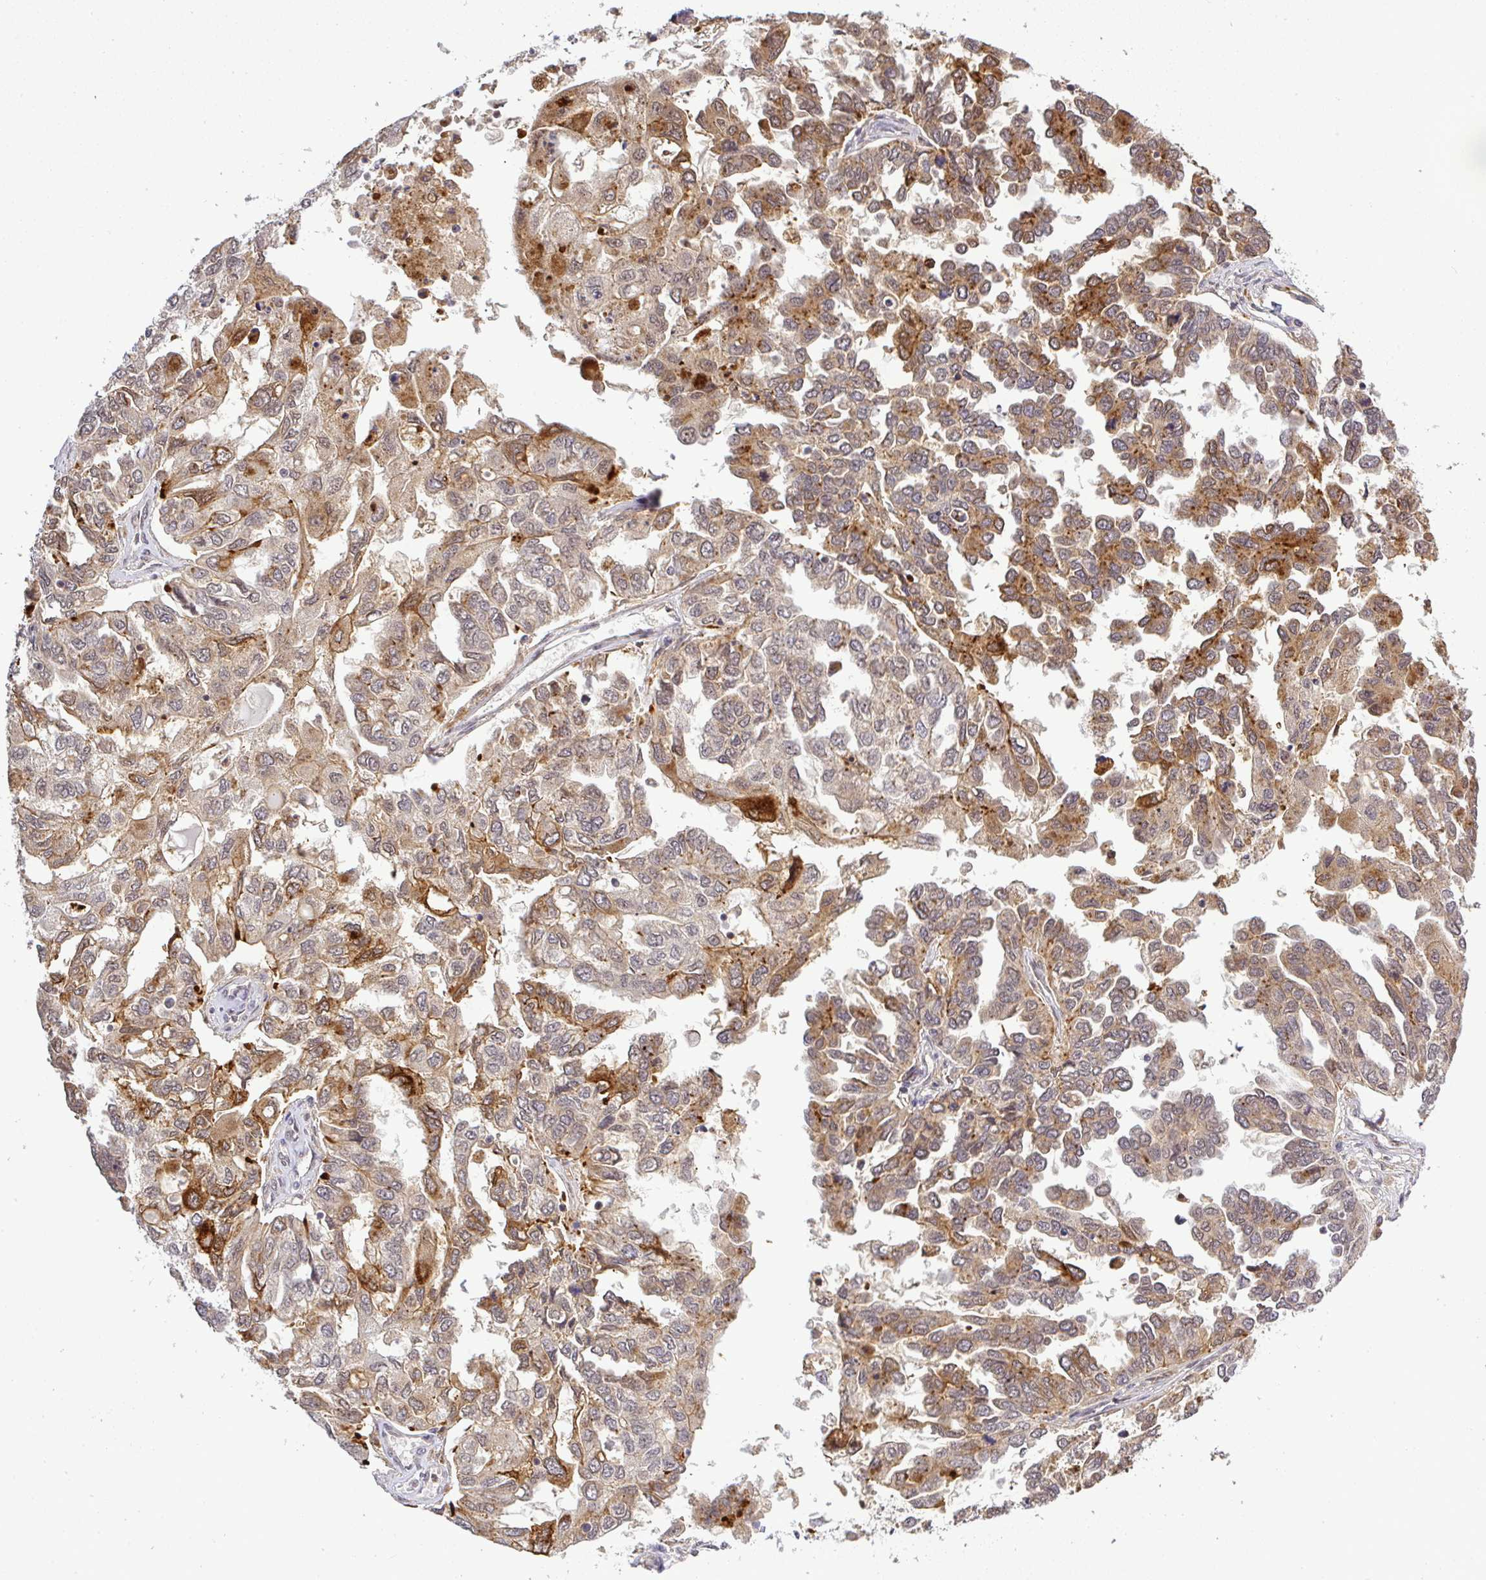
{"staining": {"intensity": "weak", "quantity": "25%-75%", "location": "cytoplasmic/membranous"}, "tissue": "ovarian cancer", "cell_type": "Tumor cells", "image_type": "cancer", "snomed": [{"axis": "morphology", "description": "Cystadenocarcinoma, serous, NOS"}, {"axis": "topography", "description": "Ovary"}], "caption": "Tumor cells show weak cytoplasmic/membranous positivity in about 25%-75% of cells in serous cystadenocarcinoma (ovarian).", "gene": "FAM153A", "patient": {"sex": "female", "age": 53}}